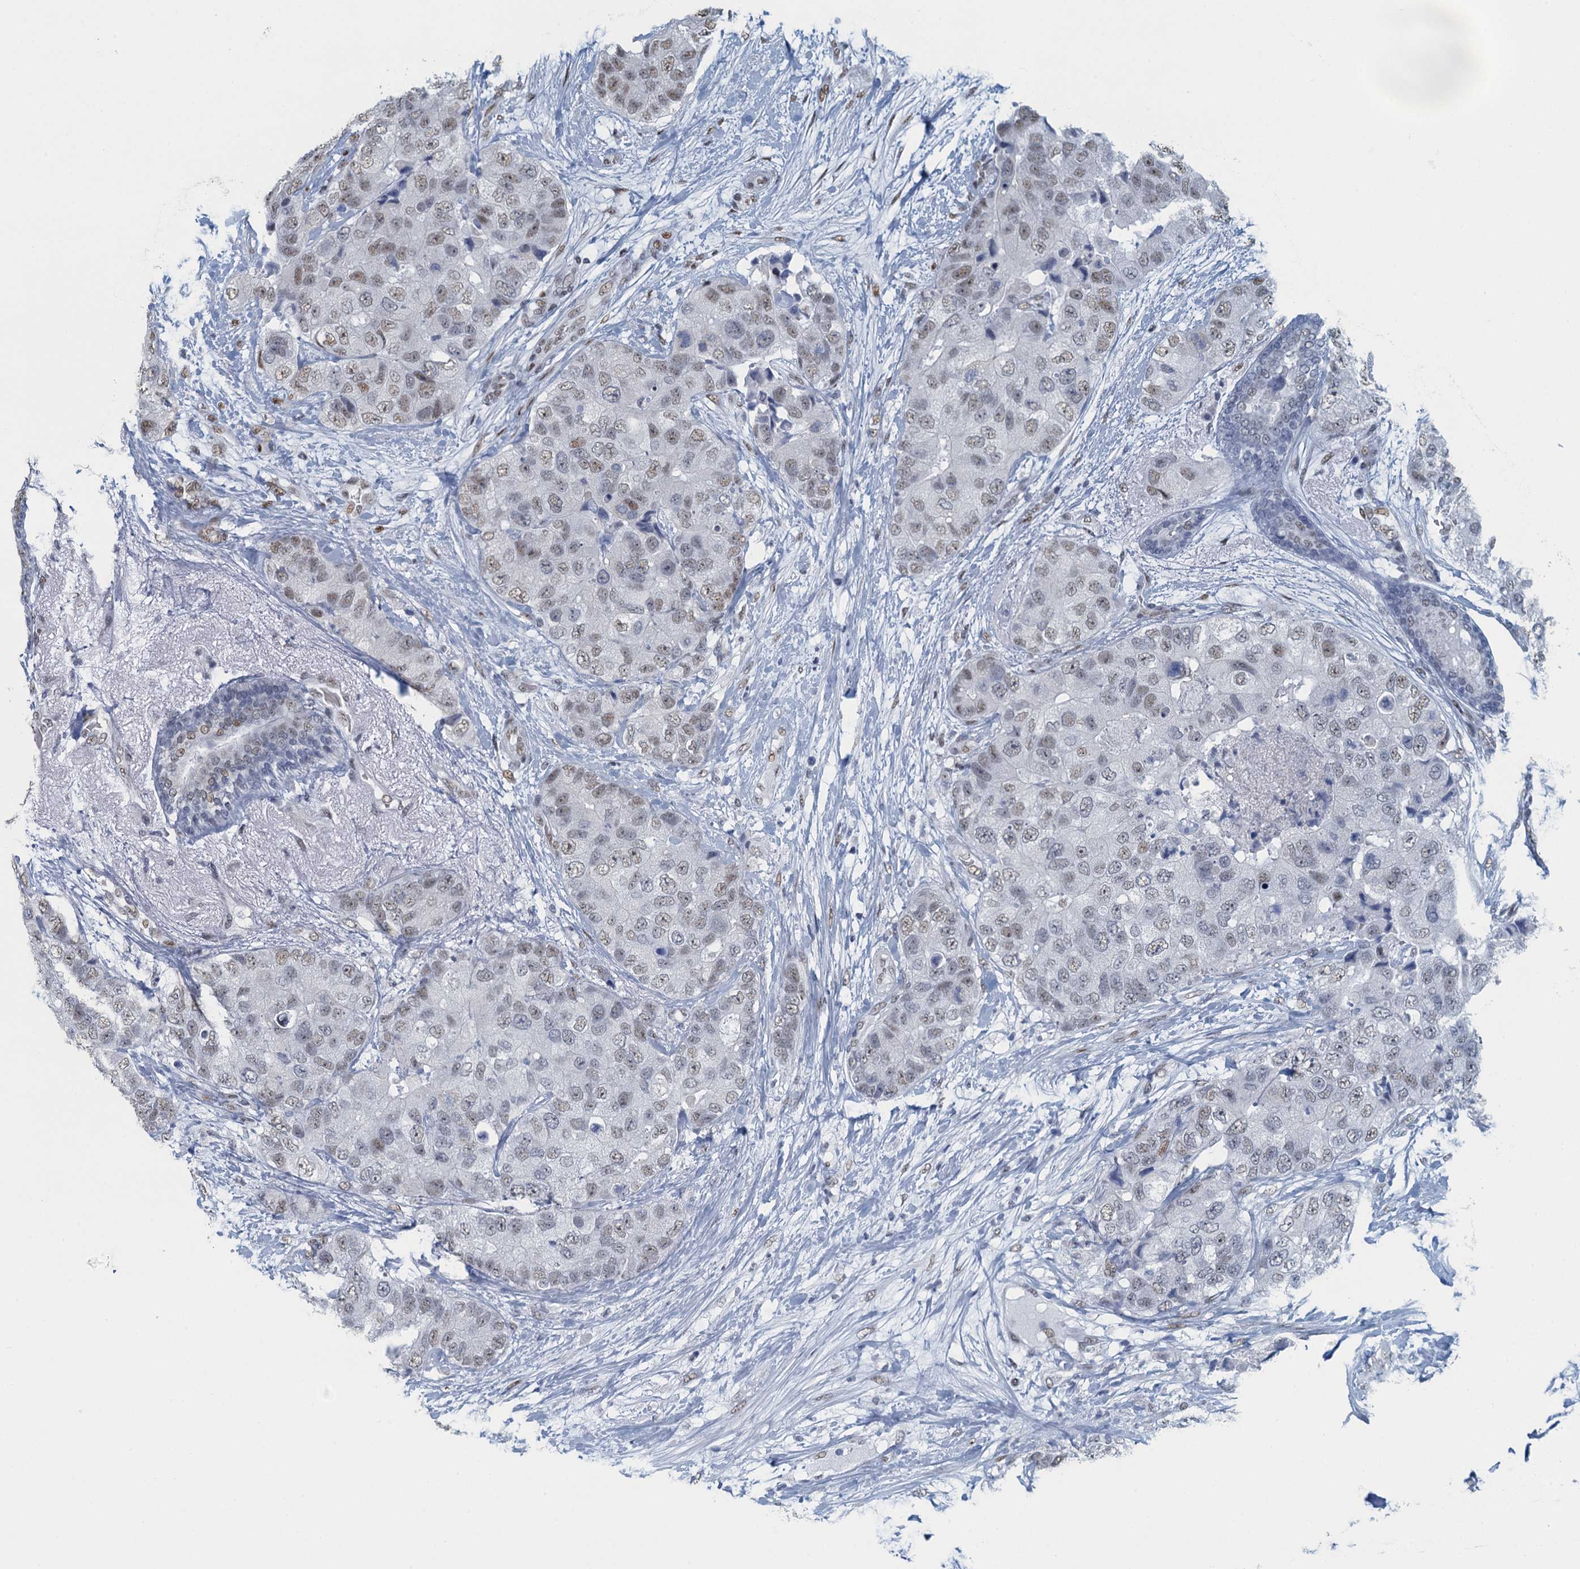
{"staining": {"intensity": "weak", "quantity": "25%-75%", "location": "nuclear"}, "tissue": "breast cancer", "cell_type": "Tumor cells", "image_type": "cancer", "snomed": [{"axis": "morphology", "description": "Duct carcinoma"}, {"axis": "topography", "description": "Breast"}], "caption": "Tumor cells display weak nuclear expression in about 25%-75% of cells in breast cancer (invasive ductal carcinoma).", "gene": "TTLL9", "patient": {"sex": "female", "age": 62}}